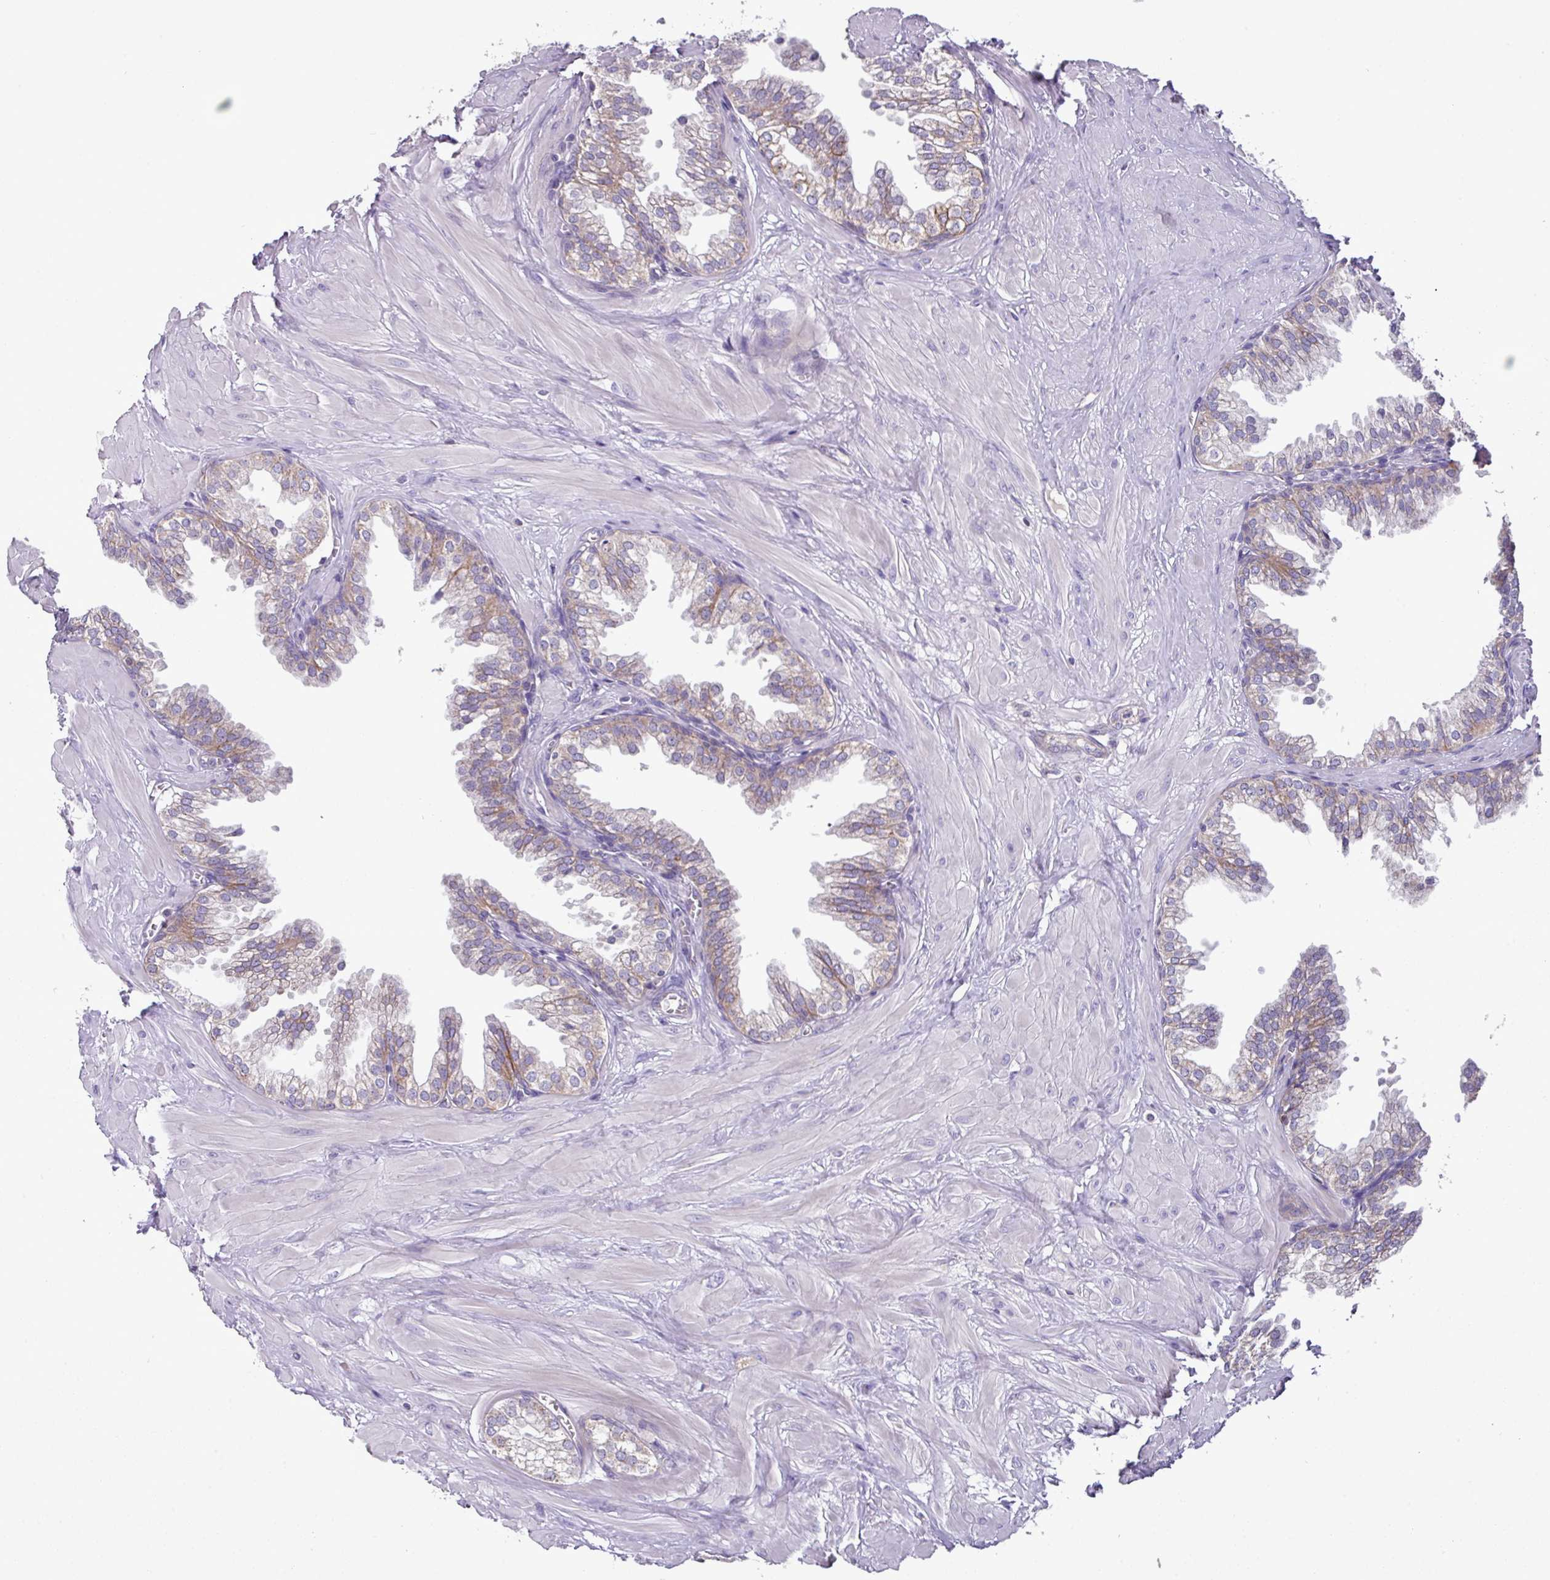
{"staining": {"intensity": "strong", "quantity": "<25%", "location": "cytoplasmic/membranous"}, "tissue": "prostate", "cell_type": "Glandular cells", "image_type": "normal", "snomed": [{"axis": "morphology", "description": "Normal tissue, NOS"}, {"axis": "topography", "description": "Prostate"}, {"axis": "topography", "description": "Peripheral nerve tissue"}], "caption": "An immunohistochemistry image of normal tissue is shown. Protein staining in brown shows strong cytoplasmic/membranous positivity in prostate within glandular cells.", "gene": "TRAPPC1", "patient": {"sex": "male", "age": 55}}